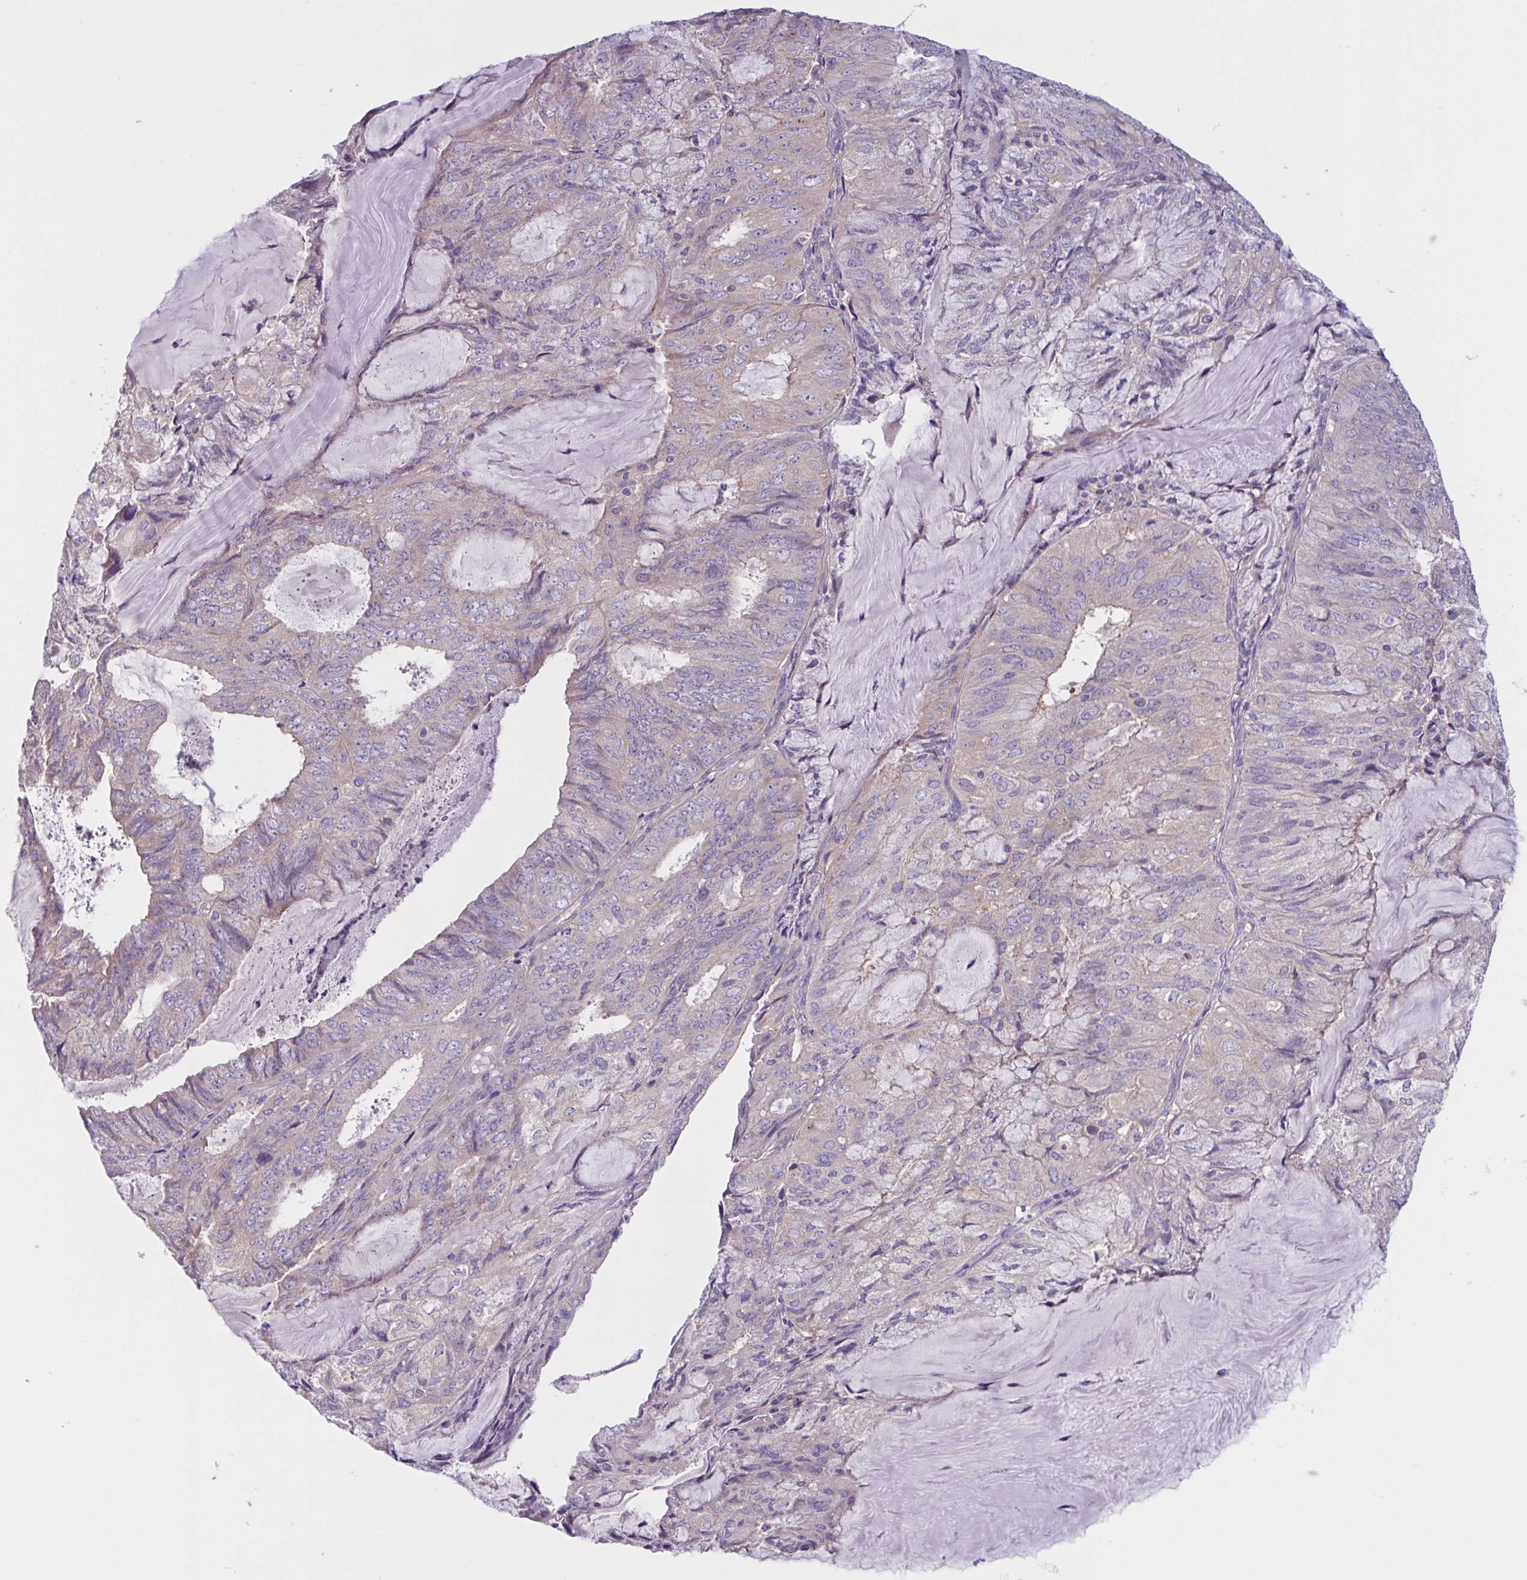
{"staining": {"intensity": "negative", "quantity": "none", "location": "none"}, "tissue": "endometrial cancer", "cell_type": "Tumor cells", "image_type": "cancer", "snomed": [{"axis": "morphology", "description": "Adenocarcinoma, NOS"}, {"axis": "topography", "description": "Endometrium"}], "caption": "Histopathology image shows no protein staining in tumor cells of endometrial cancer (adenocarcinoma) tissue. (DAB IHC with hematoxylin counter stain).", "gene": "WNT9B", "patient": {"sex": "female", "age": 81}}